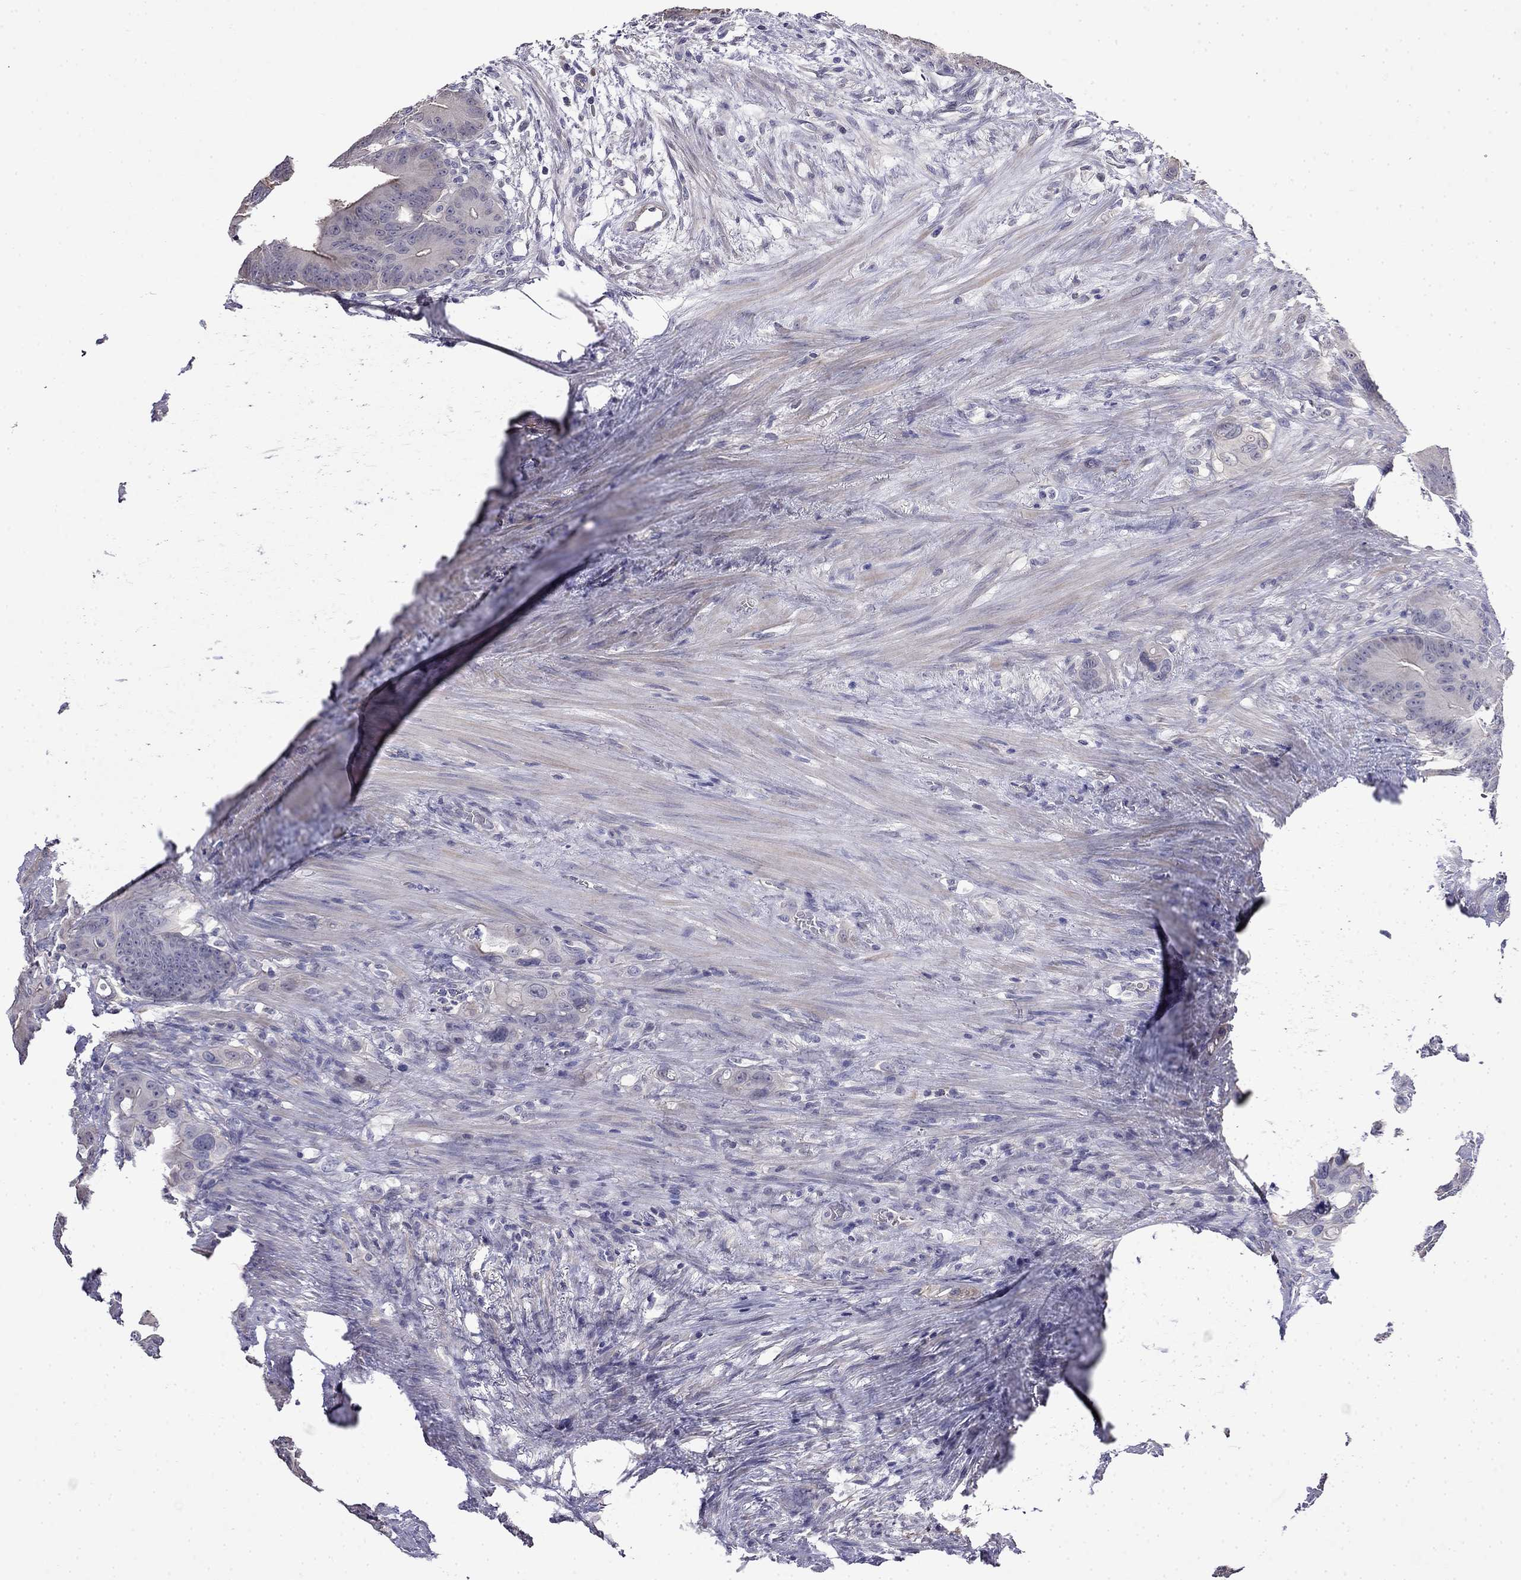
{"staining": {"intensity": "negative", "quantity": "none", "location": "none"}, "tissue": "colorectal cancer", "cell_type": "Tumor cells", "image_type": "cancer", "snomed": [{"axis": "morphology", "description": "Adenocarcinoma, NOS"}, {"axis": "topography", "description": "Rectum"}], "caption": "Micrograph shows no protein expression in tumor cells of colorectal cancer (adenocarcinoma) tissue.", "gene": "GUCA1B", "patient": {"sex": "male", "age": 64}}